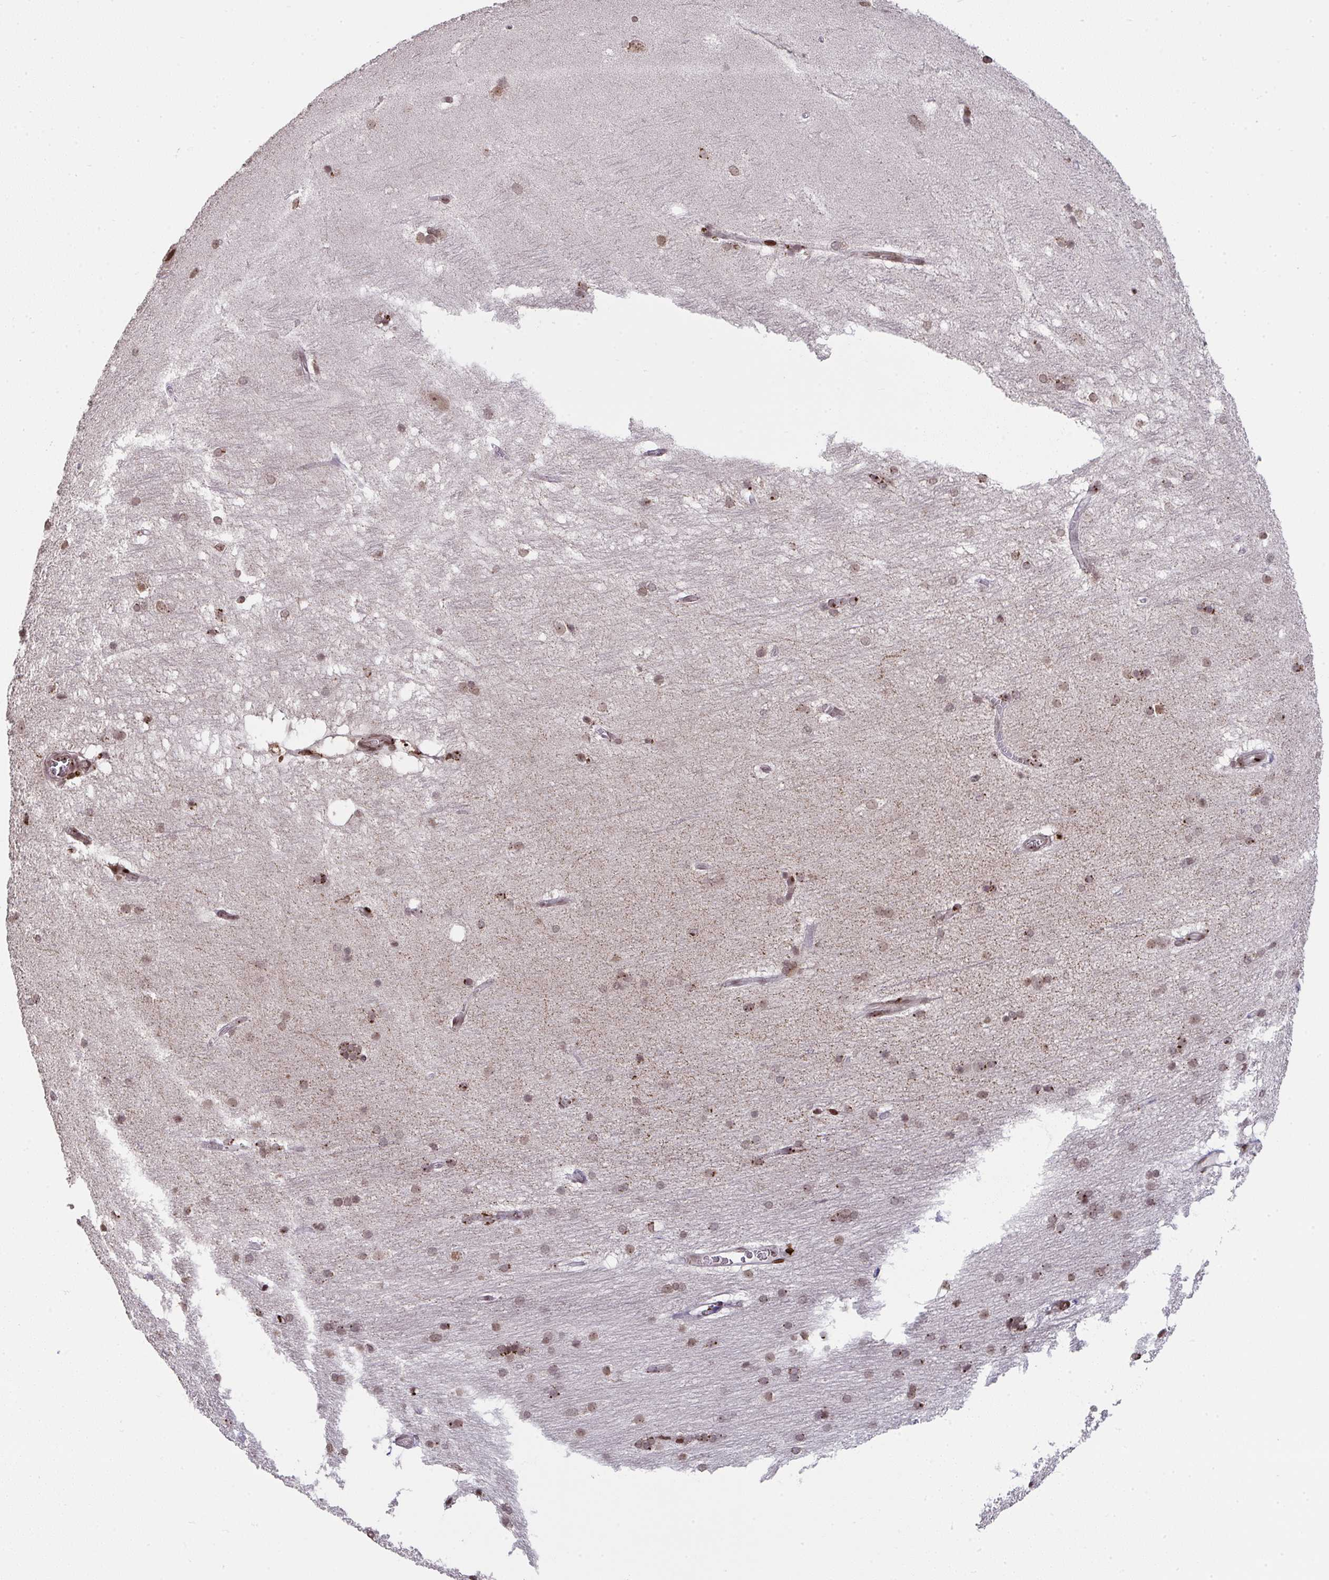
{"staining": {"intensity": "strong", "quantity": "<25%", "location": "cytoplasmic/membranous"}, "tissue": "hippocampus", "cell_type": "Glial cells", "image_type": "normal", "snomed": [{"axis": "morphology", "description": "Normal tissue, NOS"}, {"axis": "topography", "description": "Cerebral cortex"}, {"axis": "topography", "description": "Hippocampus"}], "caption": "Immunohistochemistry of normal hippocampus displays medium levels of strong cytoplasmic/membranous positivity in approximately <25% of glial cells.", "gene": "NIP7", "patient": {"sex": "female", "age": 19}}